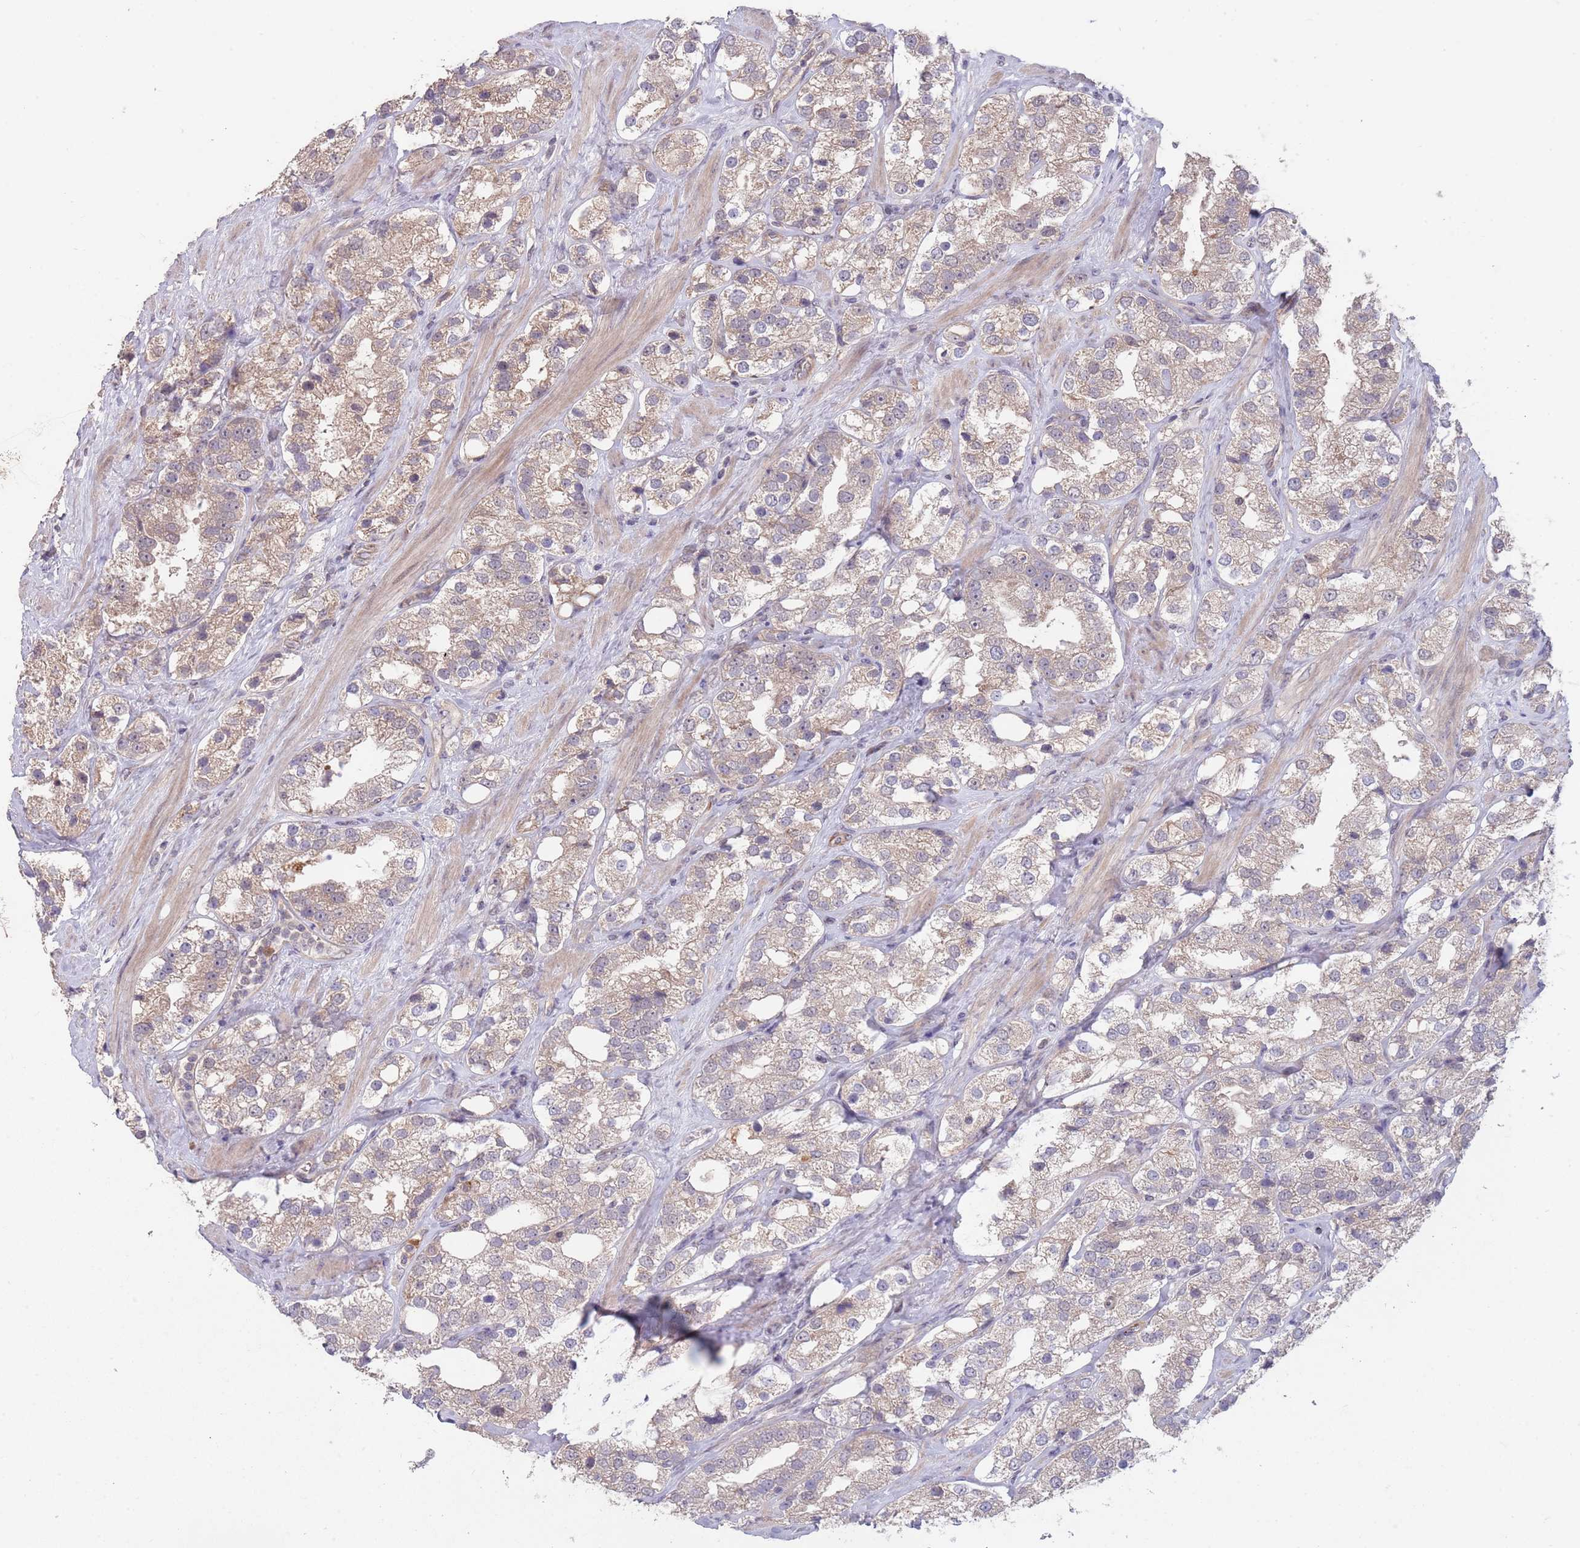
{"staining": {"intensity": "weak", "quantity": ">75%", "location": "cytoplasmic/membranous"}, "tissue": "prostate cancer", "cell_type": "Tumor cells", "image_type": "cancer", "snomed": [{"axis": "morphology", "description": "Adenocarcinoma, NOS"}, {"axis": "topography", "description": "Prostate"}], "caption": "Human adenocarcinoma (prostate) stained with a brown dye displays weak cytoplasmic/membranous positive staining in about >75% of tumor cells.", "gene": "MEI1", "patient": {"sex": "male", "age": 79}}